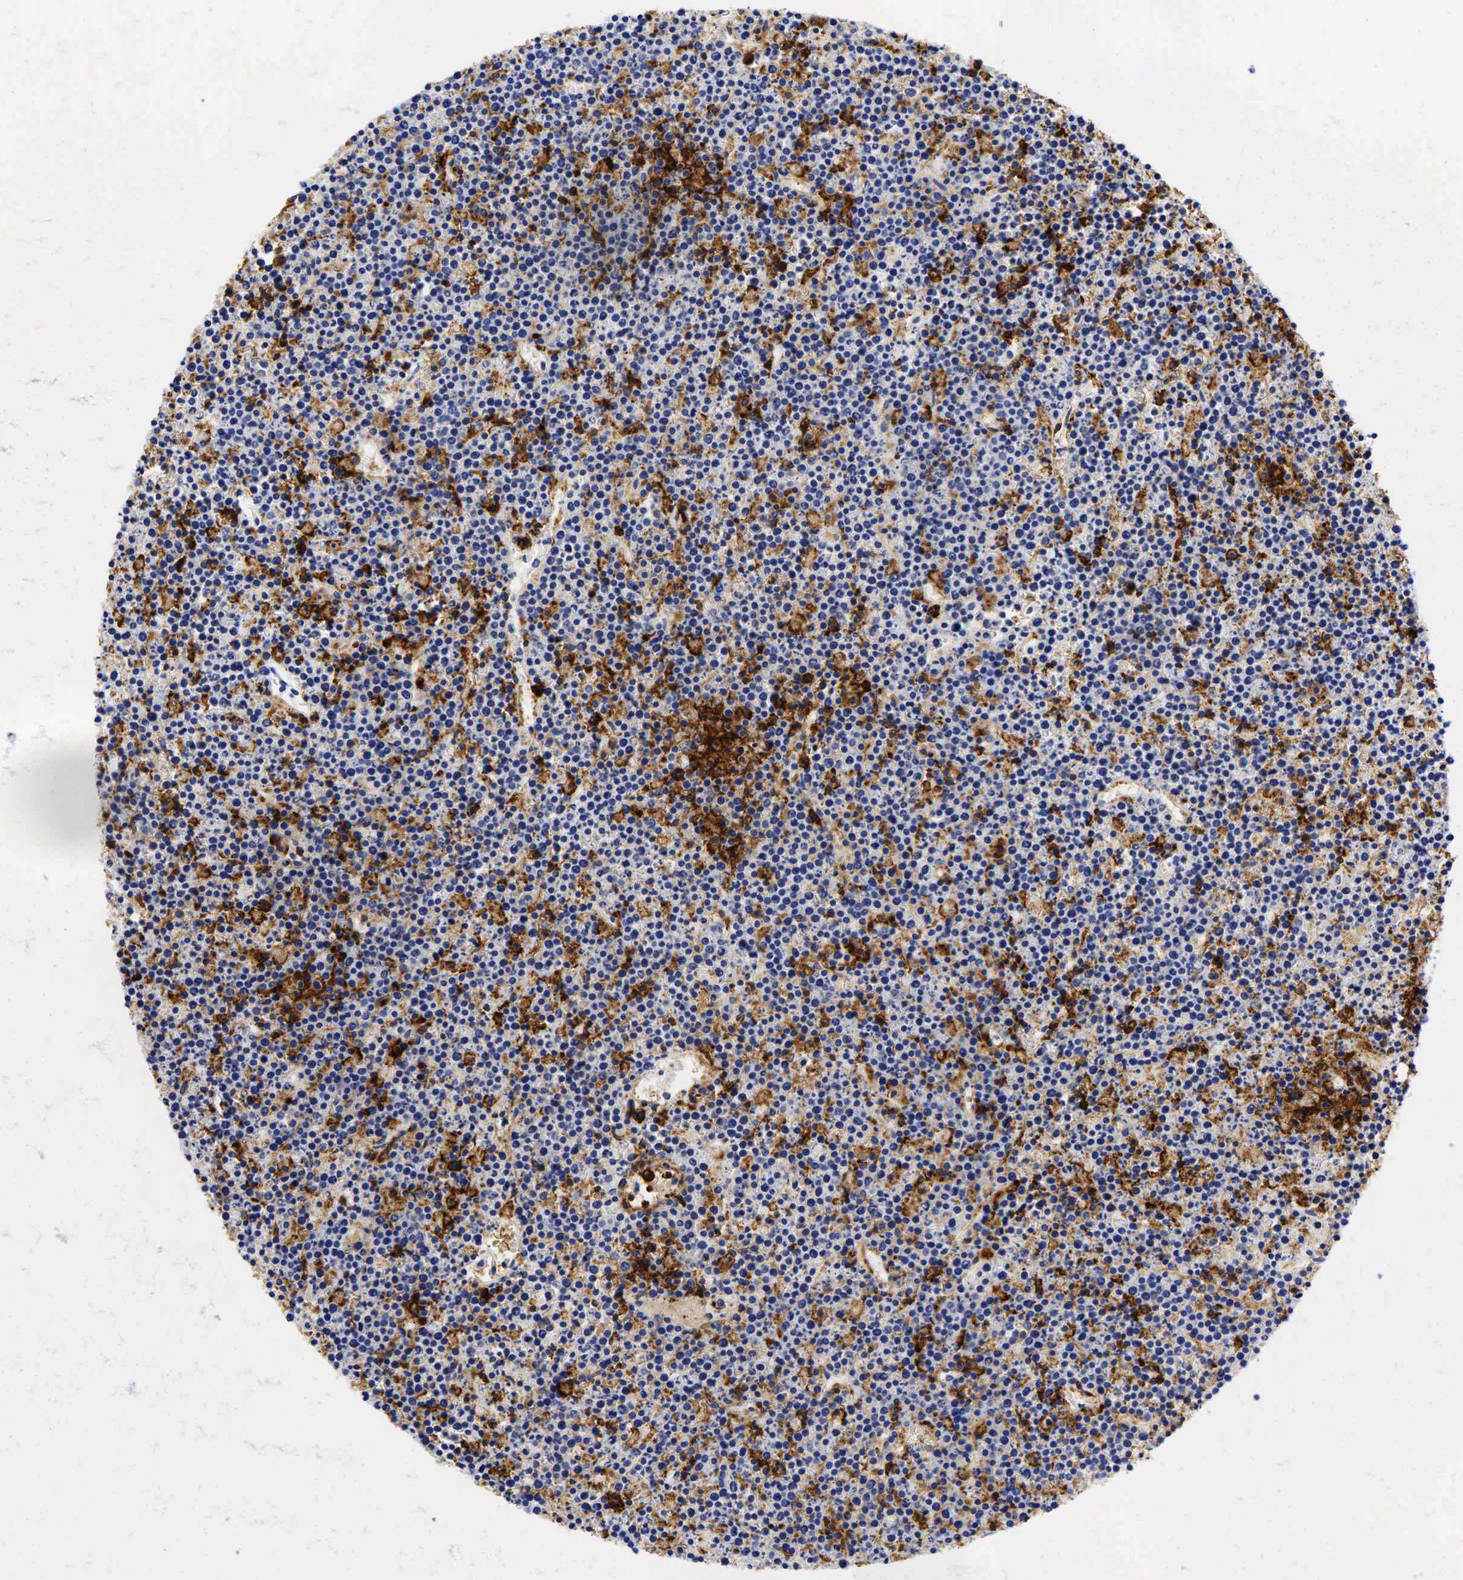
{"staining": {"intensity": "negative", "quantity": "none", "location": "none"}, "tissue": "lymphoma", "cell_type": "Tumor cells", "image_type": "cancer", "snomed": [{"axis": "morphology", "description": "Malignant lymphoma, non-Hodgkin's type, High grade"}, {"axis": "topography", "description": "Ovary"}], "caption": "Immunohistochemistry (IHC) photomicrograph of lymphoma stained for a protein (brown), which displays no positivity in tumor cells.", "gene": "CD44", "patient": {"sex": "female", "age": 56}}